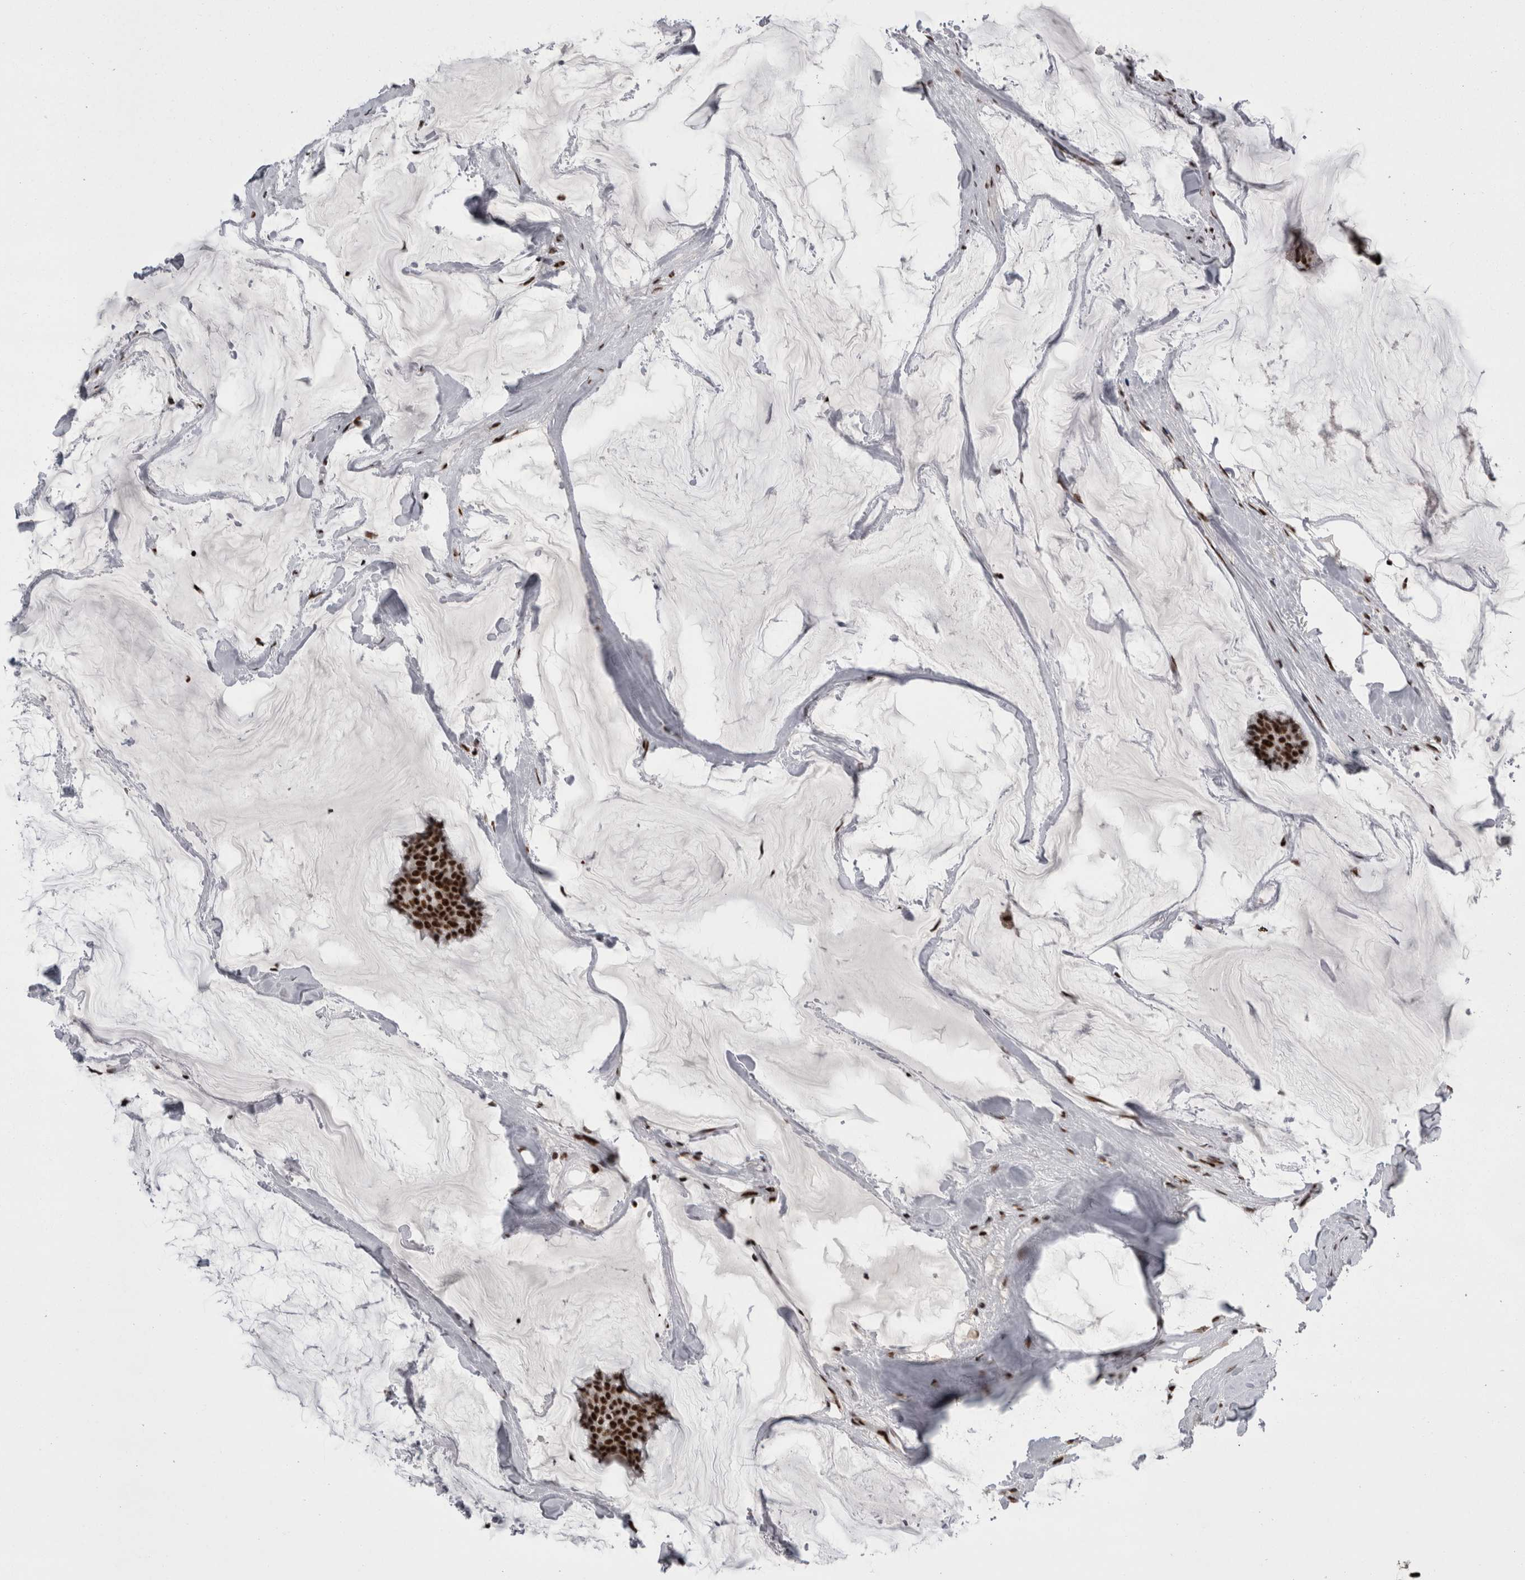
{"staining": {"intensity": "strong", "quantity": ">75%", "location": "nuclear"}, "tissue": "breast cancer", "cell_type": "Tumor cells", "image_type": "cancer", "snomed": [{"axis": "morphology", "description": "Duct carcinoma"}, {"axis": "topography", "description": "Breast"}], "caption": "A histopathology image of human breast intraductal carcinoma stained for a protein shows strong nuclear brown staining in tumor cells.", "gene": "SNRNP40", "patient": {"sex": "female", "age": 93}}